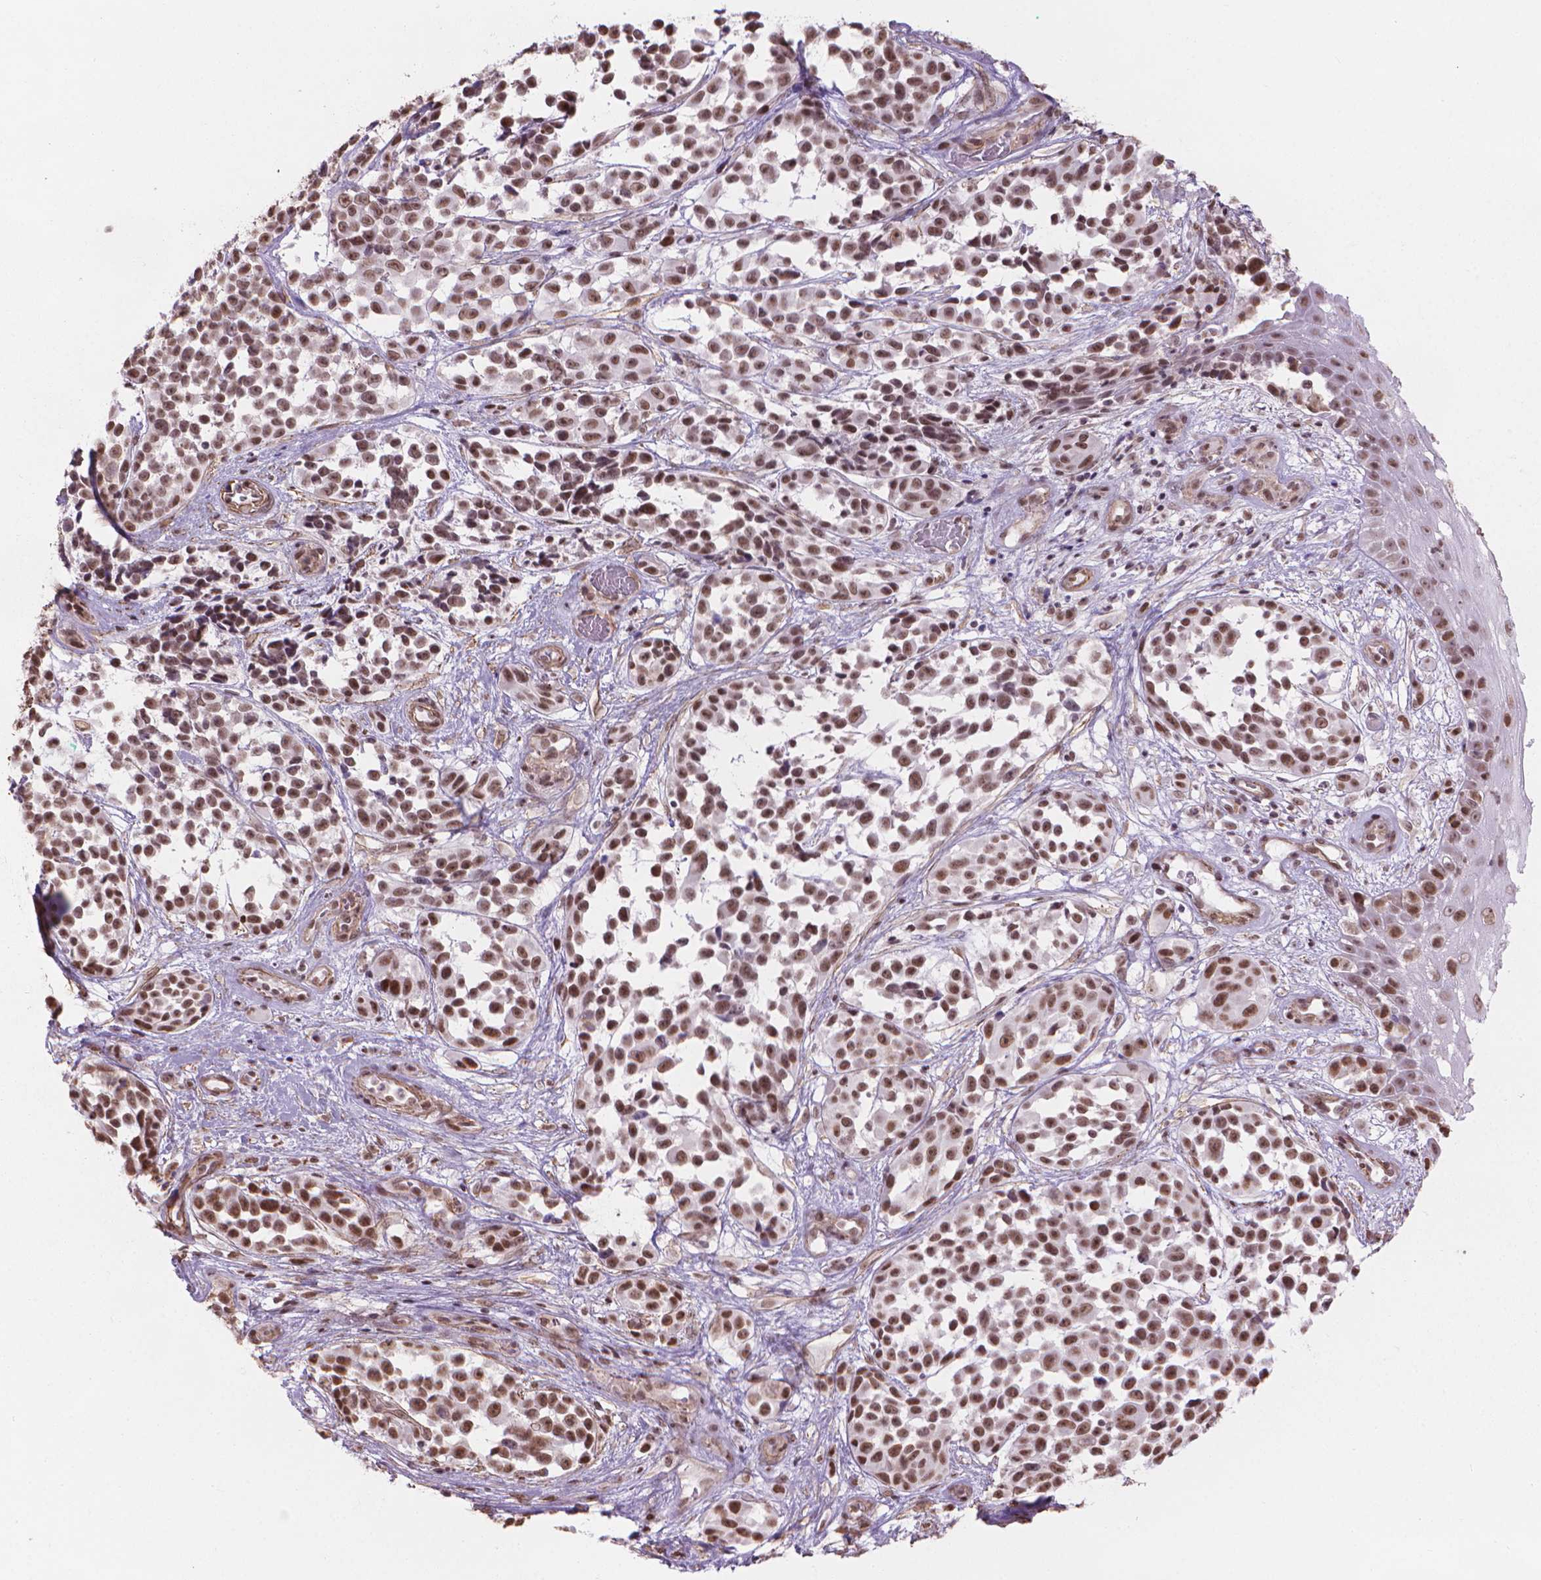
{"staining": {"intensity": "moderate", "quantity": ">75%", "location": "nuclear"}, "tissue": "melanoma", "cell_type": "Tumor cells", "image_type": "cancer", "snomed": [{"axis": "morphology", "description": "Malignant melanoma, NOS"}, {"axis": "topography", "description": "Skin"}], "caption": "Immunohistochemical staining of melanoma displays moderate nuclear protein positivity in approximately >75% of tumor cells.", "gene": "HOXD4", "patient": {"sex": "female", "age": 88}}